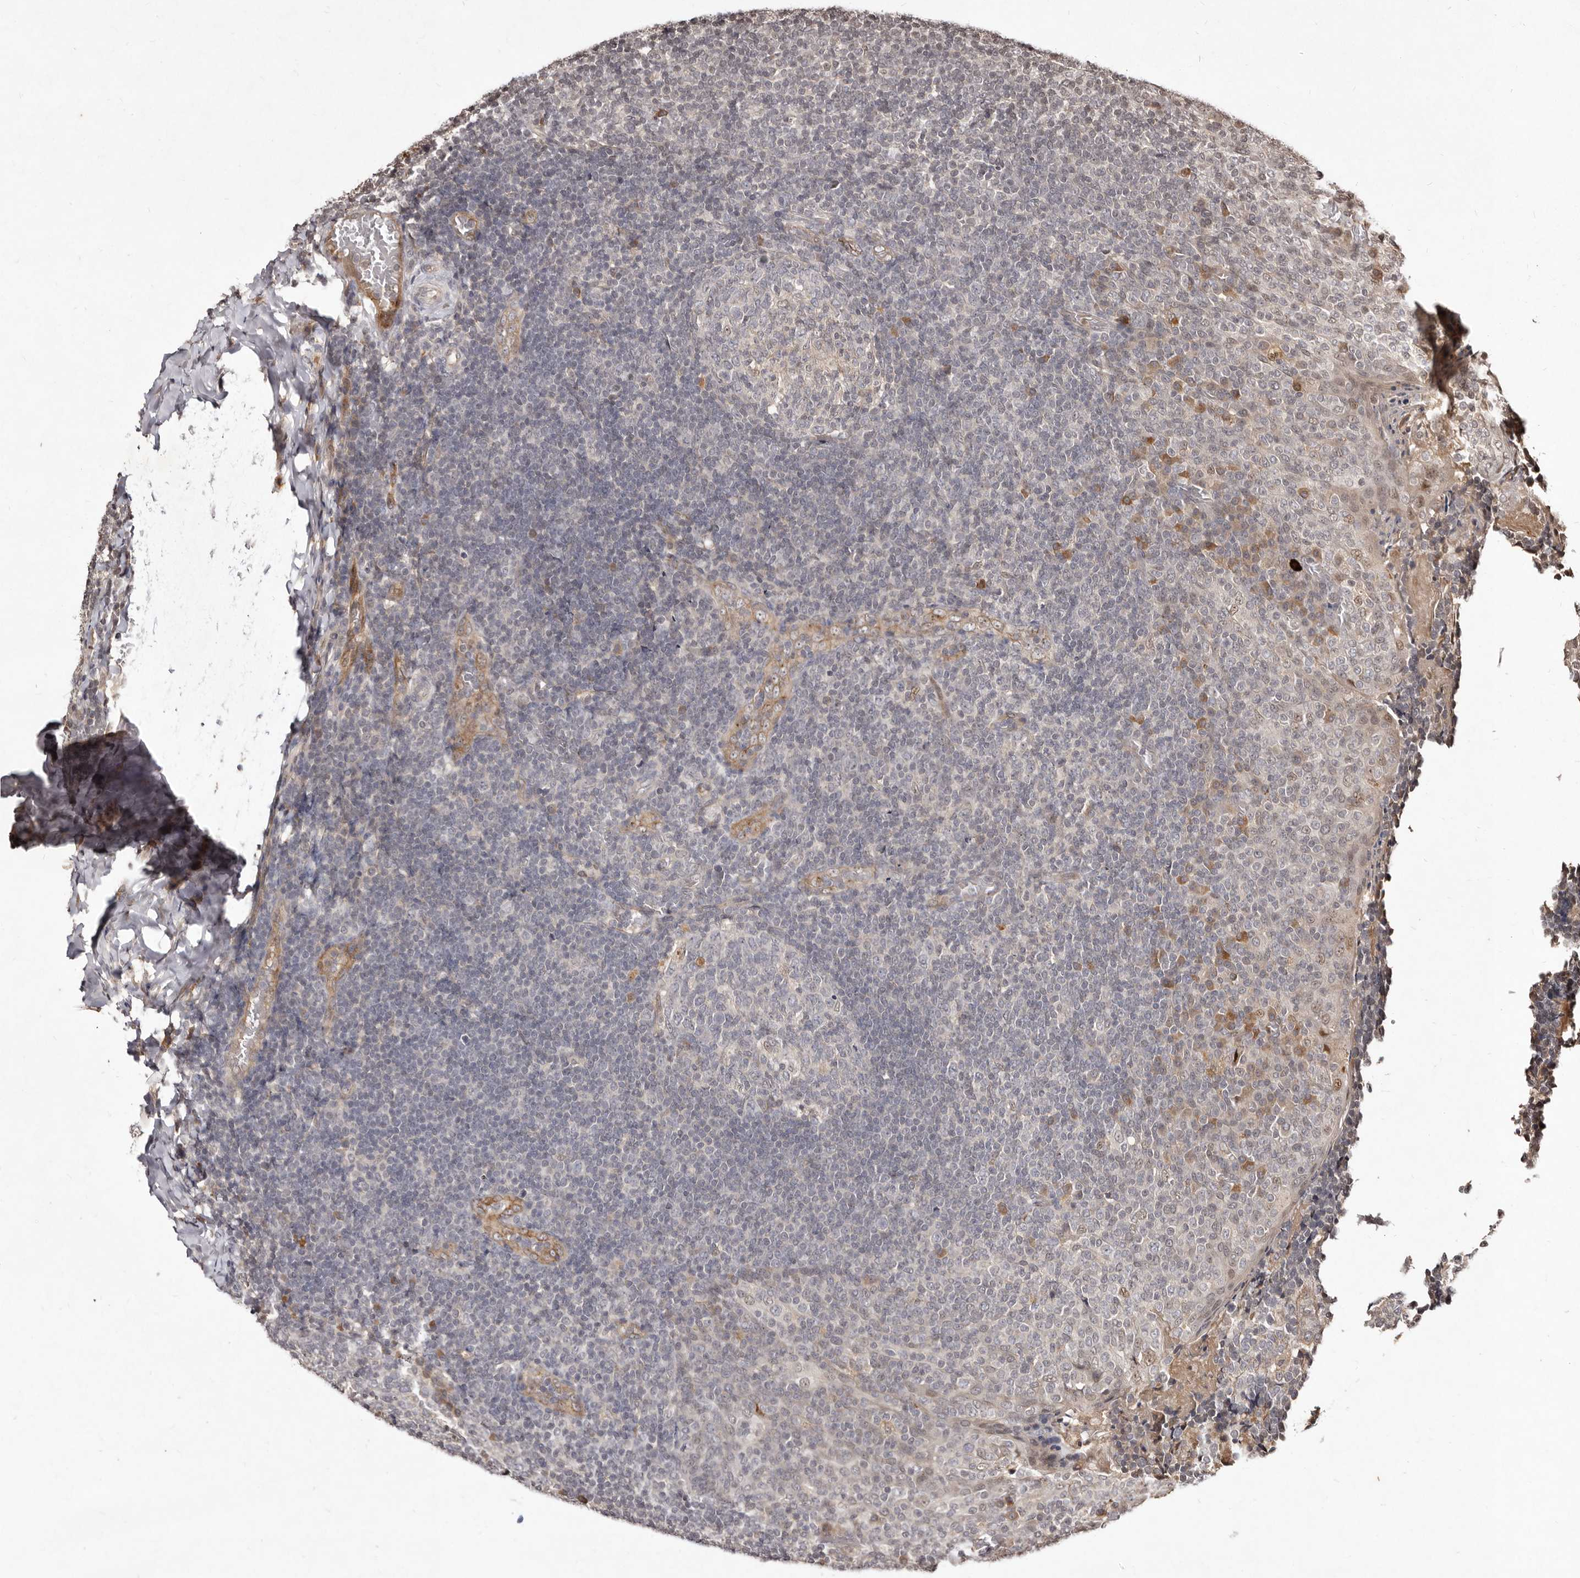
{"staining": {"intensity": "negative", "quantity": "none", "location": "none"}, "tissue": "tonsil", "cell_type": "Germinal center cells", "image_type": "normal", "snomed": [{"axis": "morphology", "description": "Normal tissue, NOS"}, {"axis": "topography", "description": "Tonsil"}], "caption": "Benign tonsil was stained to show a protein in brown. There is no significant staining in germinal center cells. (DAB immunohistochemistry visualized using brightfield microscopy, high magnification).", "gene": "LCORL", "patient": {"sex": "female", "age": 19}}